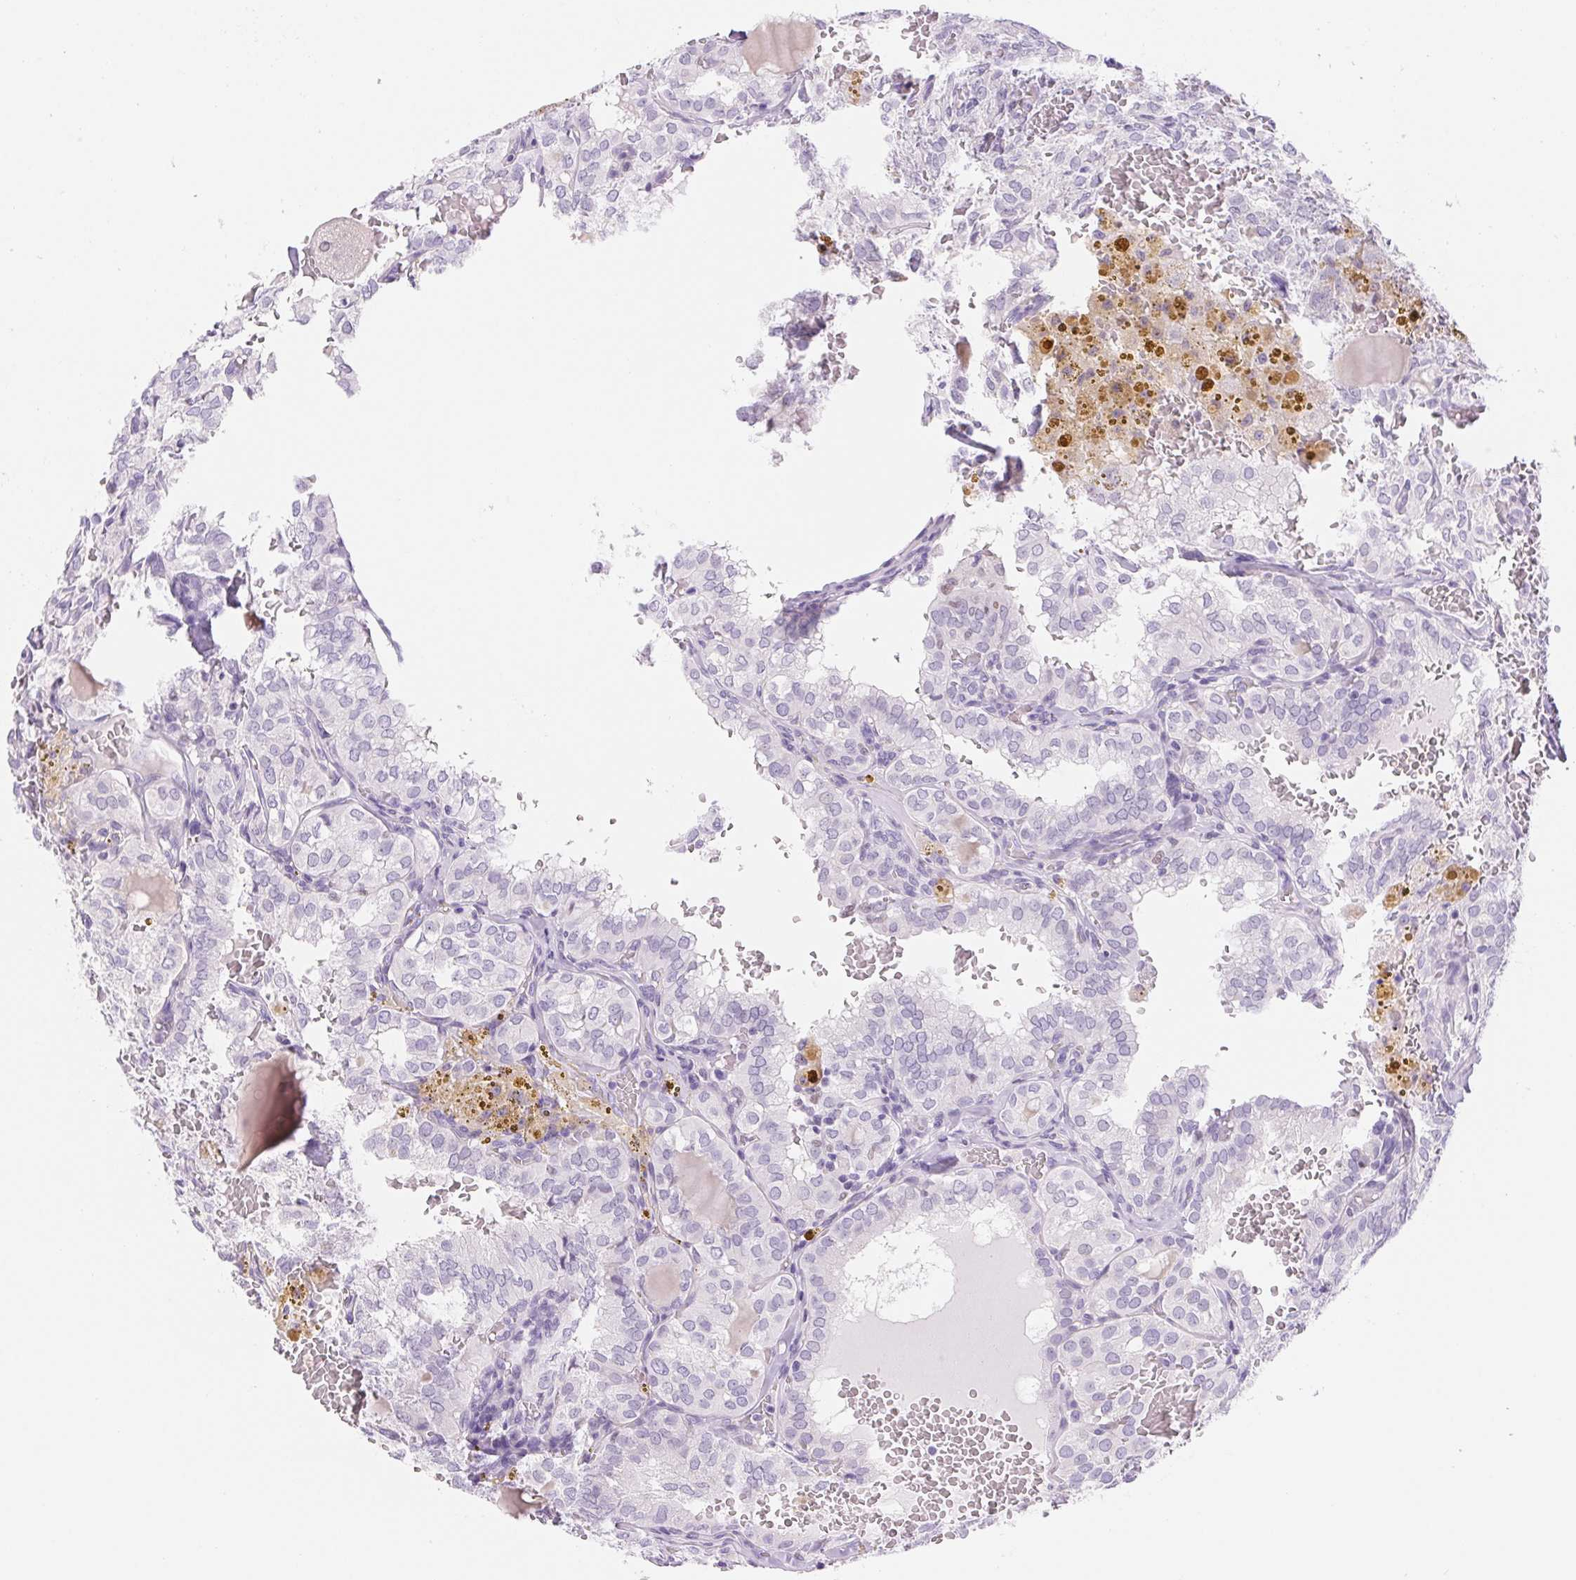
{"staining": {"intensity": "negative", "quantity": "none", "location": "none"}, "tissue": "thyroid cancer", "cell_type": "Tumor cells", "image_type": "cancer", "snomed": [{"axis": "morphology", "description": "Papillary adenocarcinoma, NOS"}, {"axis": "topography", "description": "Thyroid gland"}], "caption": "The histopathology image displays no significant expression in tumor cells of thyroid papillary adenocarcinoma. (DAB (3,3'-diaminobenzidine) immunohistochemistry (IHC), high magnification).", "gene": "ASGR2", "patient": {"sex": "male", "age": 20}}